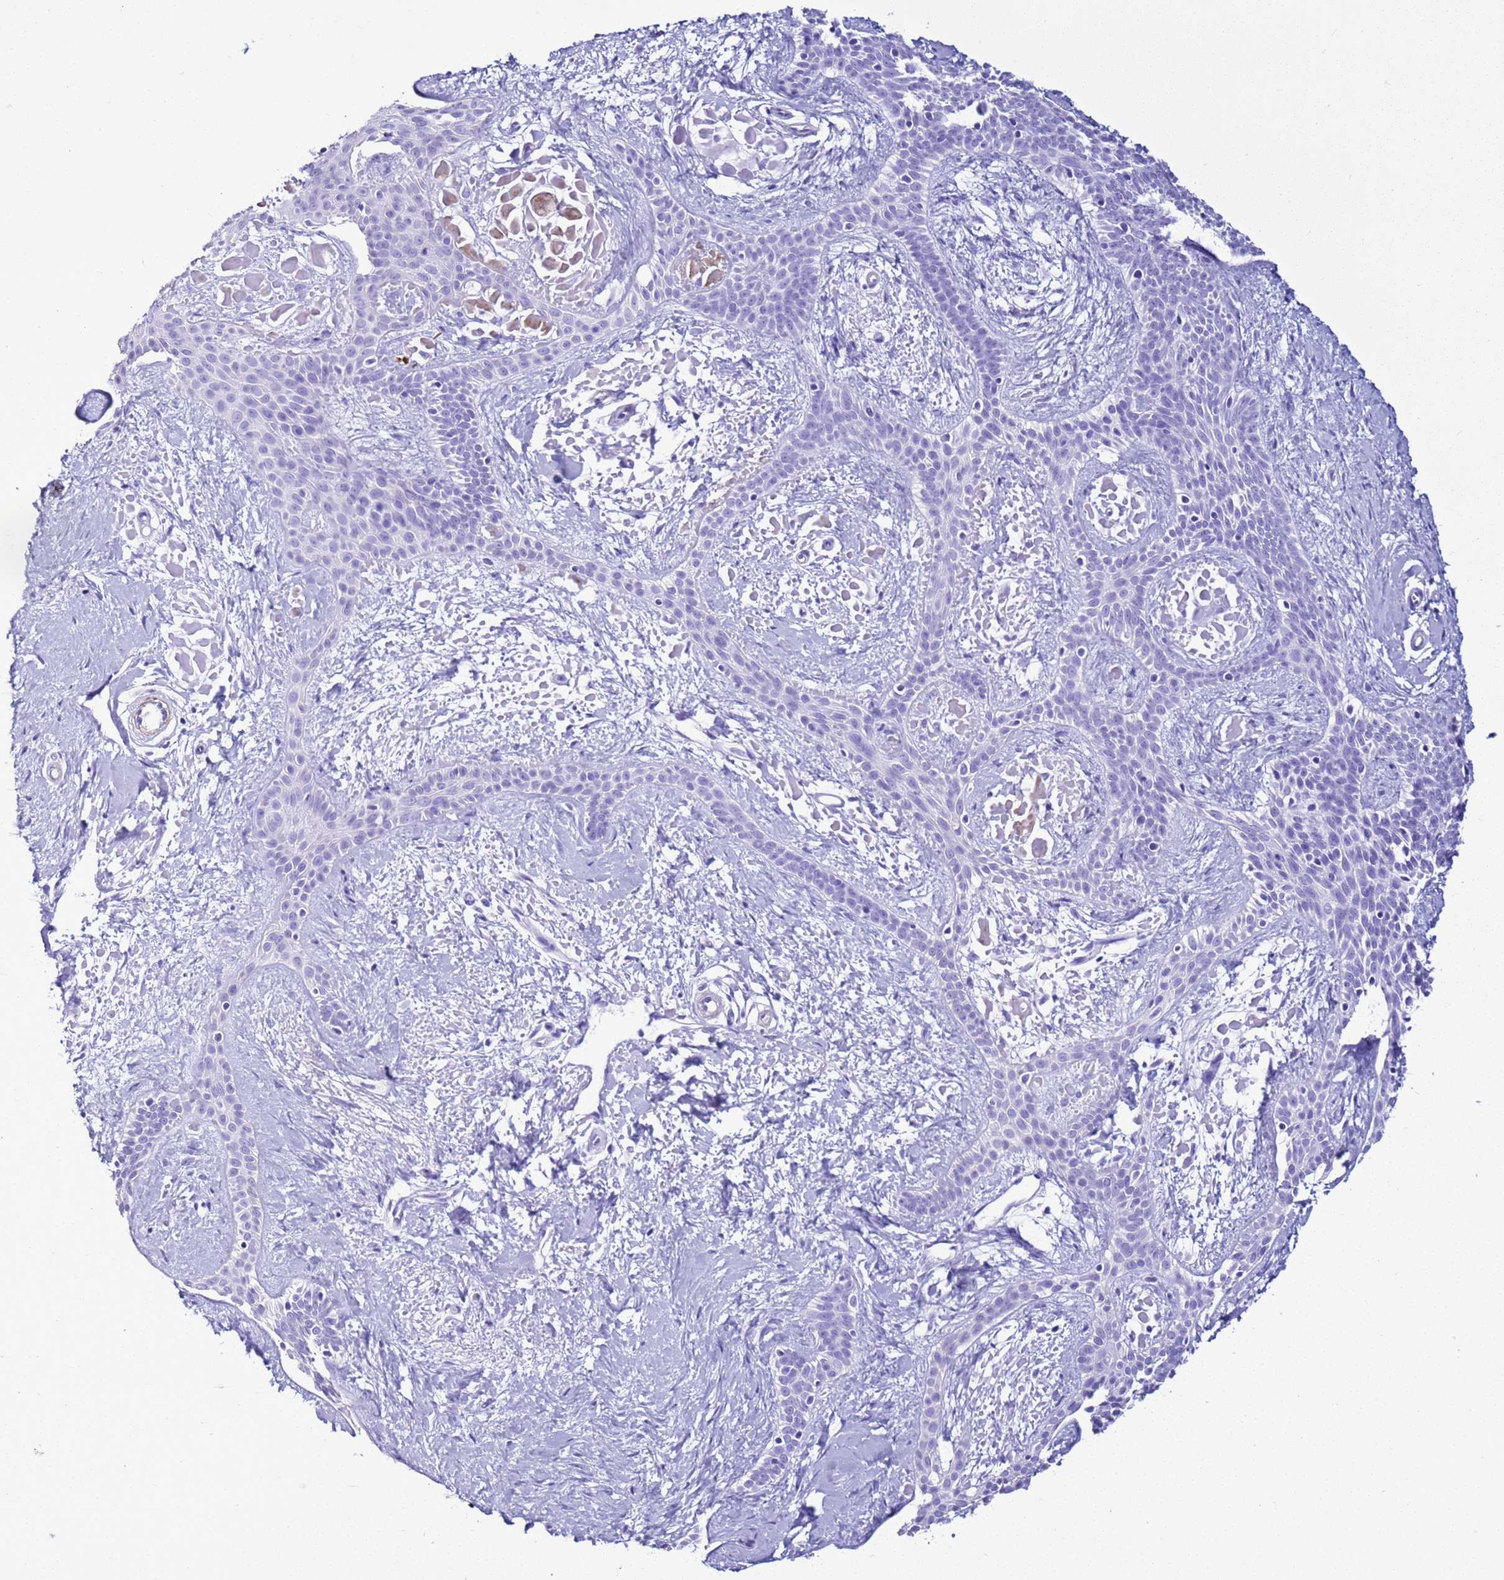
{"staining": {"intensity": "negative", "quantity": "none", "location": "none"}, "tissue": "skin cancer", "cell_type": "Tumor cells", "image_type": "cancer", "snomed": [{"axis": "morphology", "description": "Basal cell carcinoma"}, {"axis": "topography", "description": "Skin"}], "caption": "Skin basal cell carcinoma stained for a protein using immunohistochemistry (IHC) exhibits no expression tumor cells.", "gene": "LCMT1", "patient": {"sex": "male", "age": 78}}